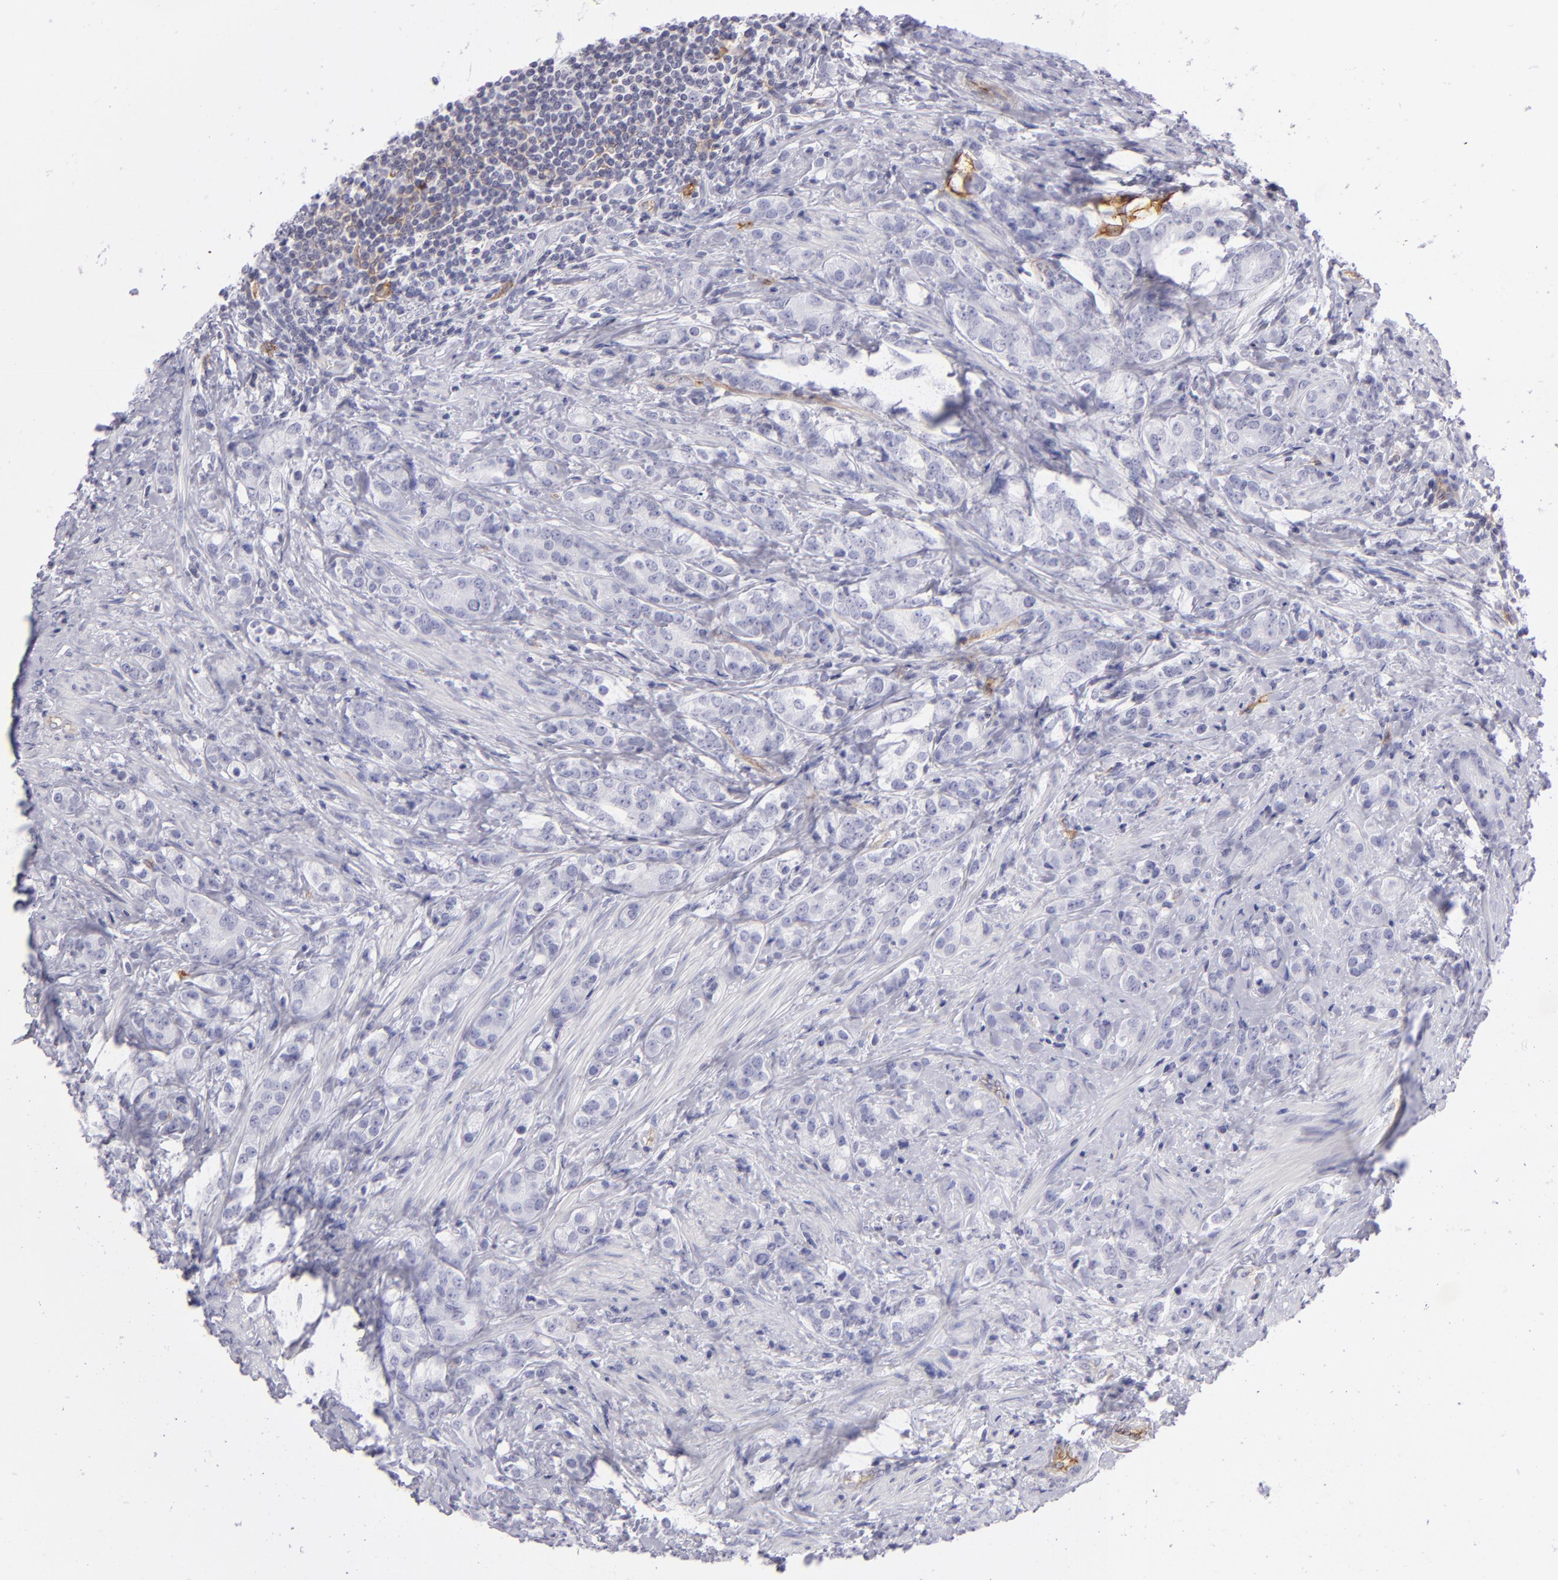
{"staining": {"intensity": "negative", "quantity": "none", "location": "none"}, "tissue": "prostate cancer", "cell_type": "Tumor cells", "image_type": "cancer", "snomed": [{"axis": "morphology", "description": "Adenocarcinoma, Medium grade"}, {"axis": "topography", "description": "Prostate"}], "caption": "High power microscopy micrograph of an immunohistochemistry (IHC) histopathology image of prostate adenocarcinoma (medium-grade), revealing no significant staining in tumor cells. The staining is performed using DAB (3,3'-diaminobenzidine) brown chromogen with nuclei counter-stained in using hematoxylin.", "gene": "THBD", "patient": {"sex": "male", "age": 59}}